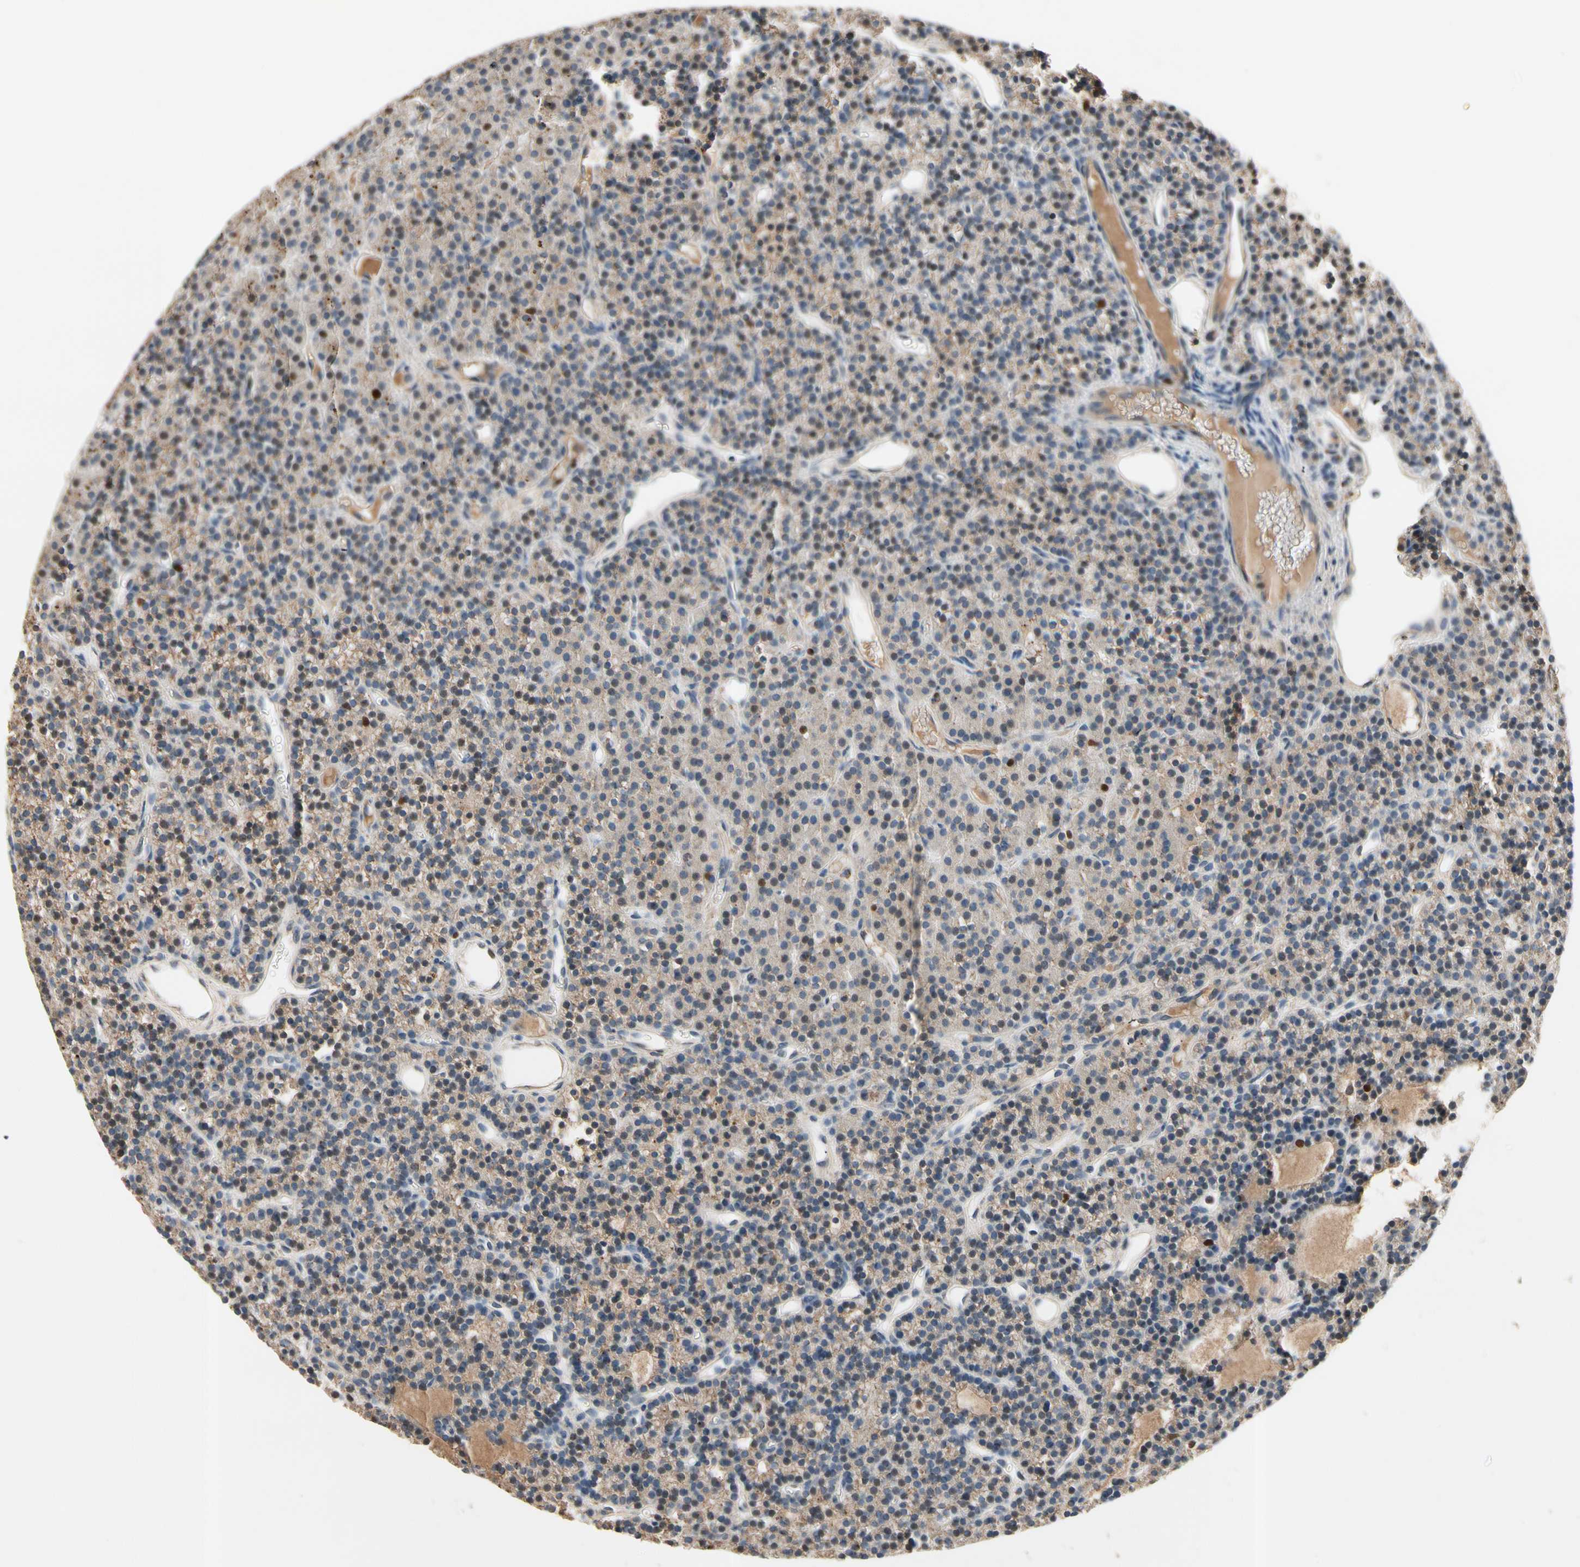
{"staining": {"intensity": "moderate", "quantity": "<25%", "location": "cytoplasmic/membranous,nuclear"}, "tissue": "parathyroid gland", "cell_type": "Glandular cells", "image_type": "normal", "snomed": [{"axis": "morphology", "description": "Normal tissue, NOS"}, {"axis": "morphology", "description": "Hyperplasia, NOS"}, {"axis": "topography", "description": "Parathyroid gland"}], "caption": "Parathyroid gland was stained to show a protein in brown. There is low levels of moderate cytoplasmic/membranous,nuclear staining in about <25% of glandular cells. The staining was performed using DAB (3,3'-diaminobenzidine), with brown indicating positive protein expression. Nuclei are stained blue with hematoxylin.", "gene": "ZKSCAN3", "patient": {"sex": "male", "age": 44}}